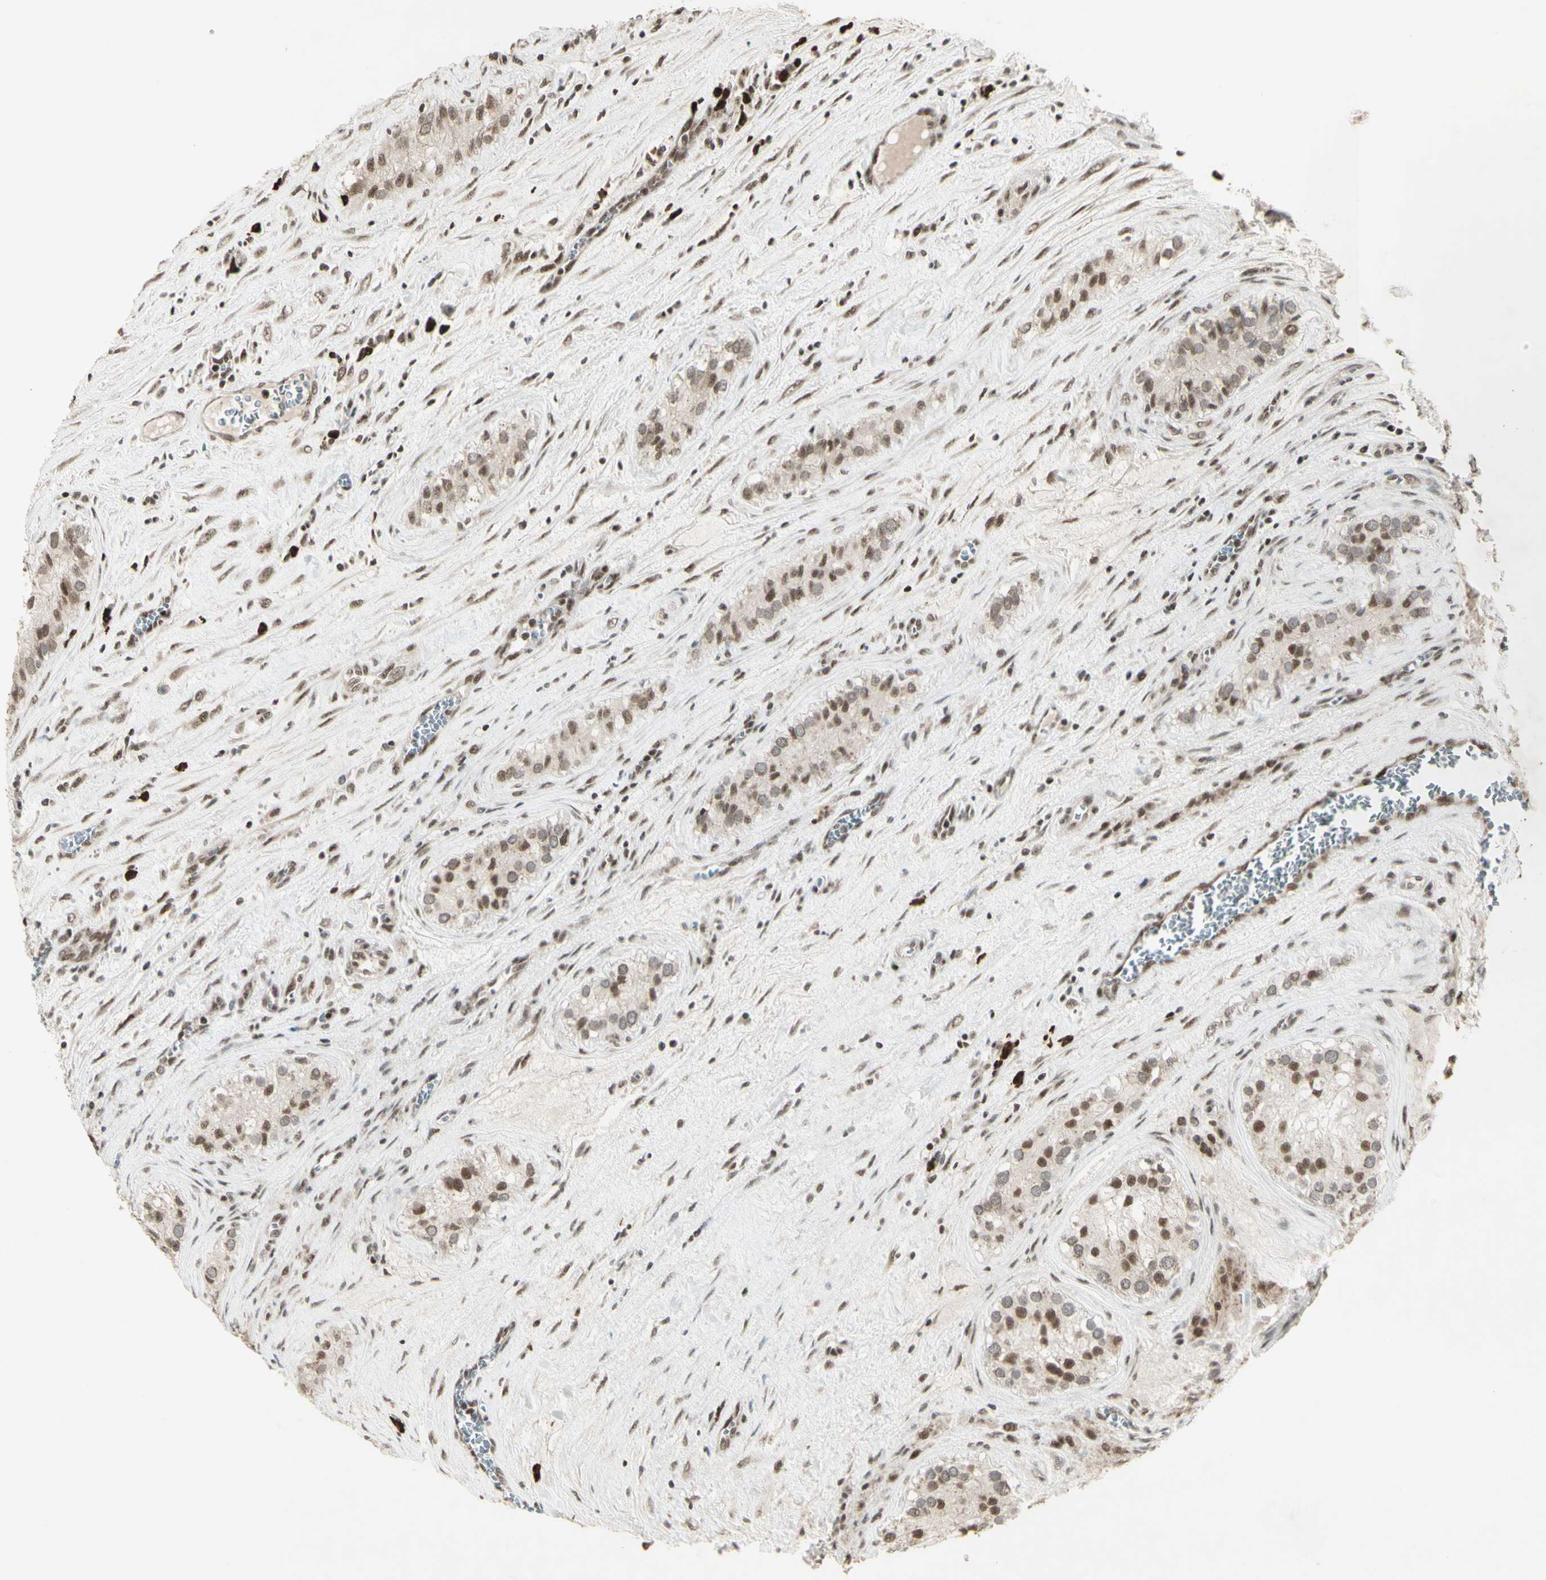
{"staining": {"intensity": "moderate", "quantity": "25%-75%", "location": "cytoplasmic/membranous,nuclear"}, "tissue": "testis cancer", "cell_type": "Tumor cells", "image_type": "cancer", "snomed": [{"axis": "morphology", "description": "Carcinoma, Embryonal, NOS"}, {"axis": "topography", "description": "Testis"}], "caption": "Embryonal carcinoma (testis) tissue displays moderate cytoplasmic/membranous and nuclear expression in about 25%-75% of tumor cells (DAB (3,3'-diaminobenzidine) = brown stain, brightfield microscopy at high magnification).", "gene": "CCNT1", "patient": {"sex": "male", "age": 28}}